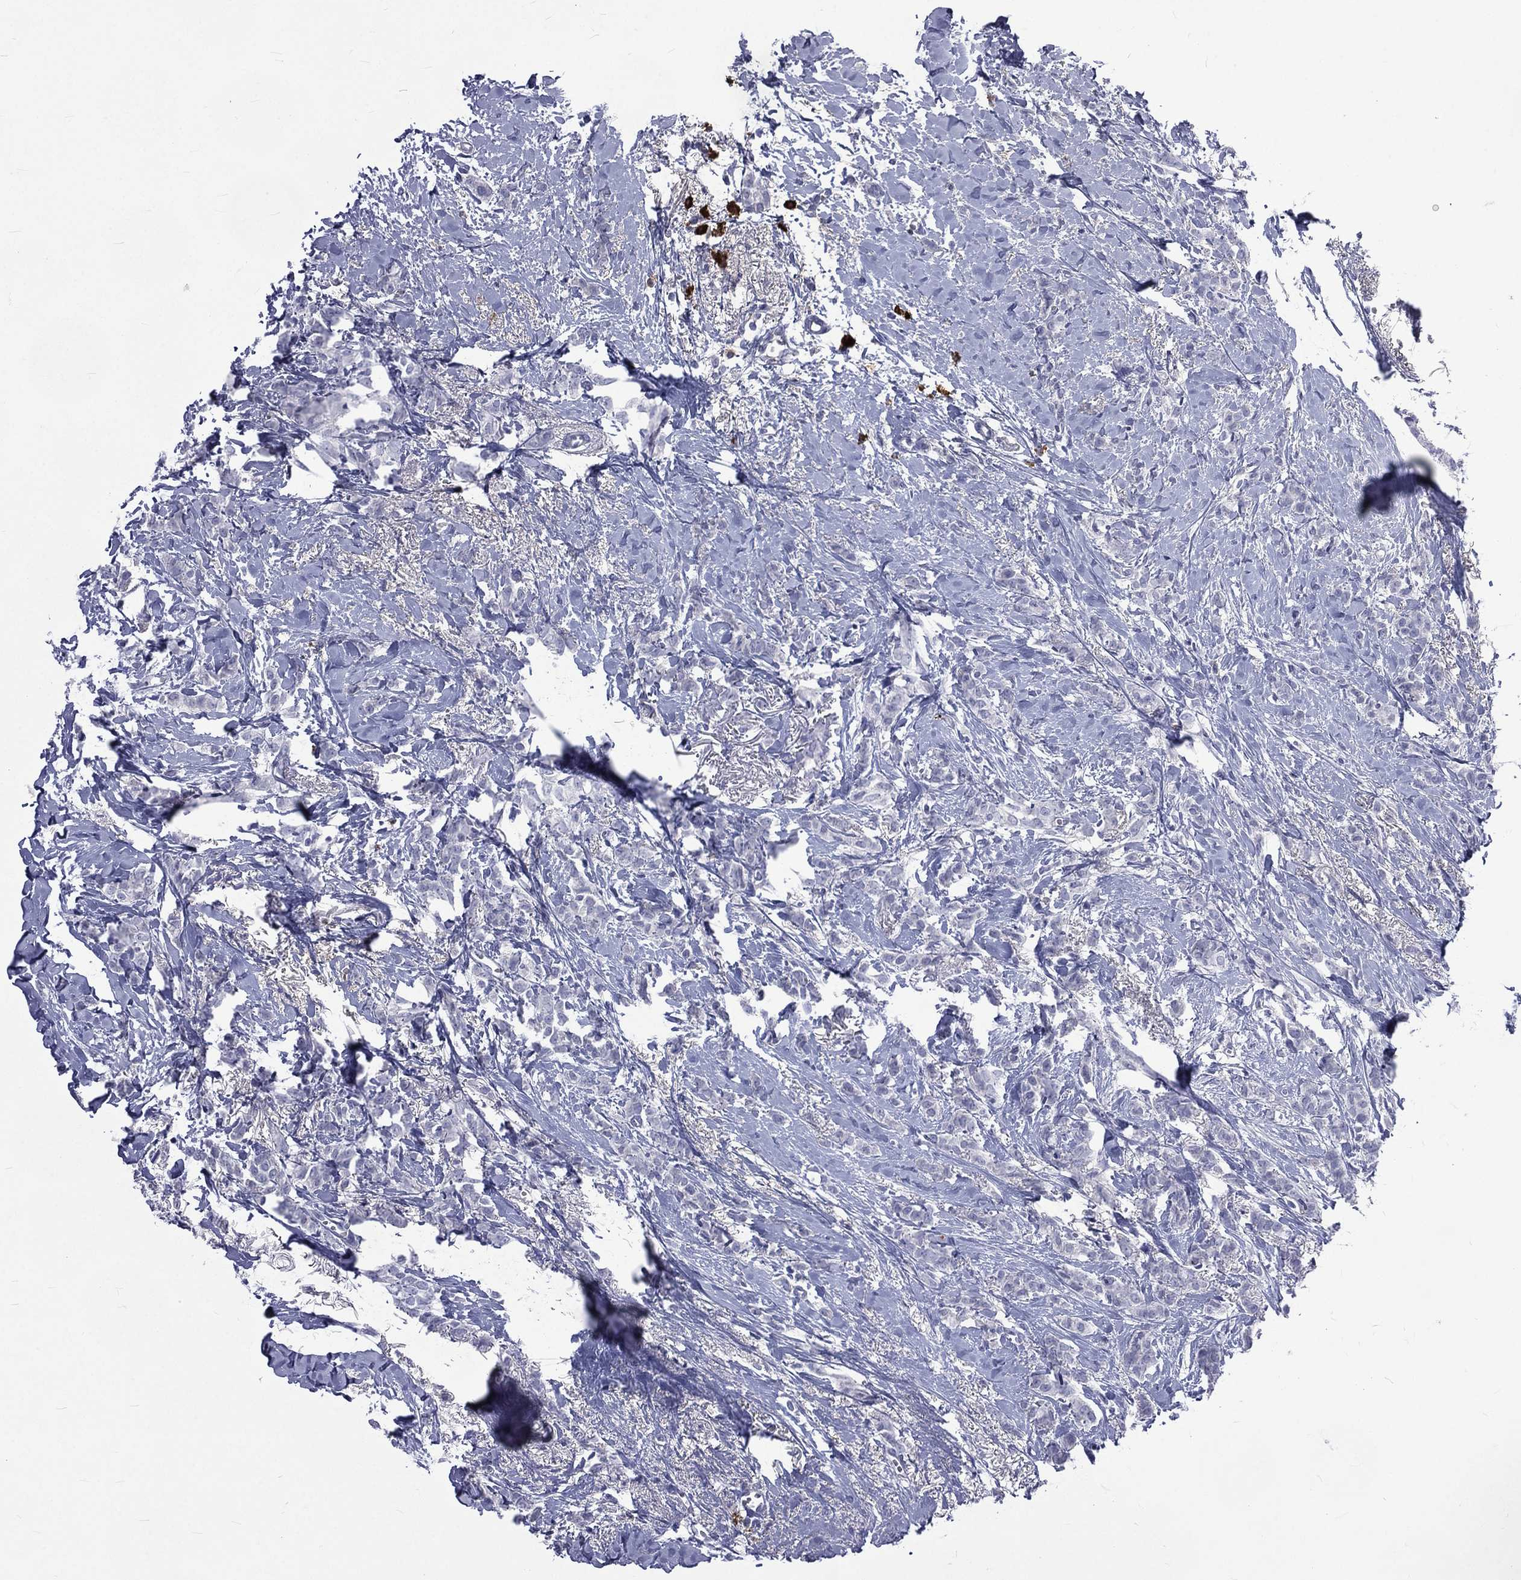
{"staining": {"intensity": "negative", "quantity": "none", "location": "none"}, "tissue": "breast cancer", "cell_type": "Tumor cells", "image_type": "cancer", "snomed": [{"axis": "morphology", "description": "Duct carcinoma"}, {"axis": "topography", "description": "Breast"}], "caption": "Immunohistochemistry of human breast invasive ductal carcinoma exhibits no positivity in tumor cells. (Stains: DAB (3,3'-diaminobenzidine) IHC with hematoxylin counter stain, Microscopy: brightfield microscopy at high magnification).", "gene": "ELANE", "patient": {"sex": "female", "age": 85}}